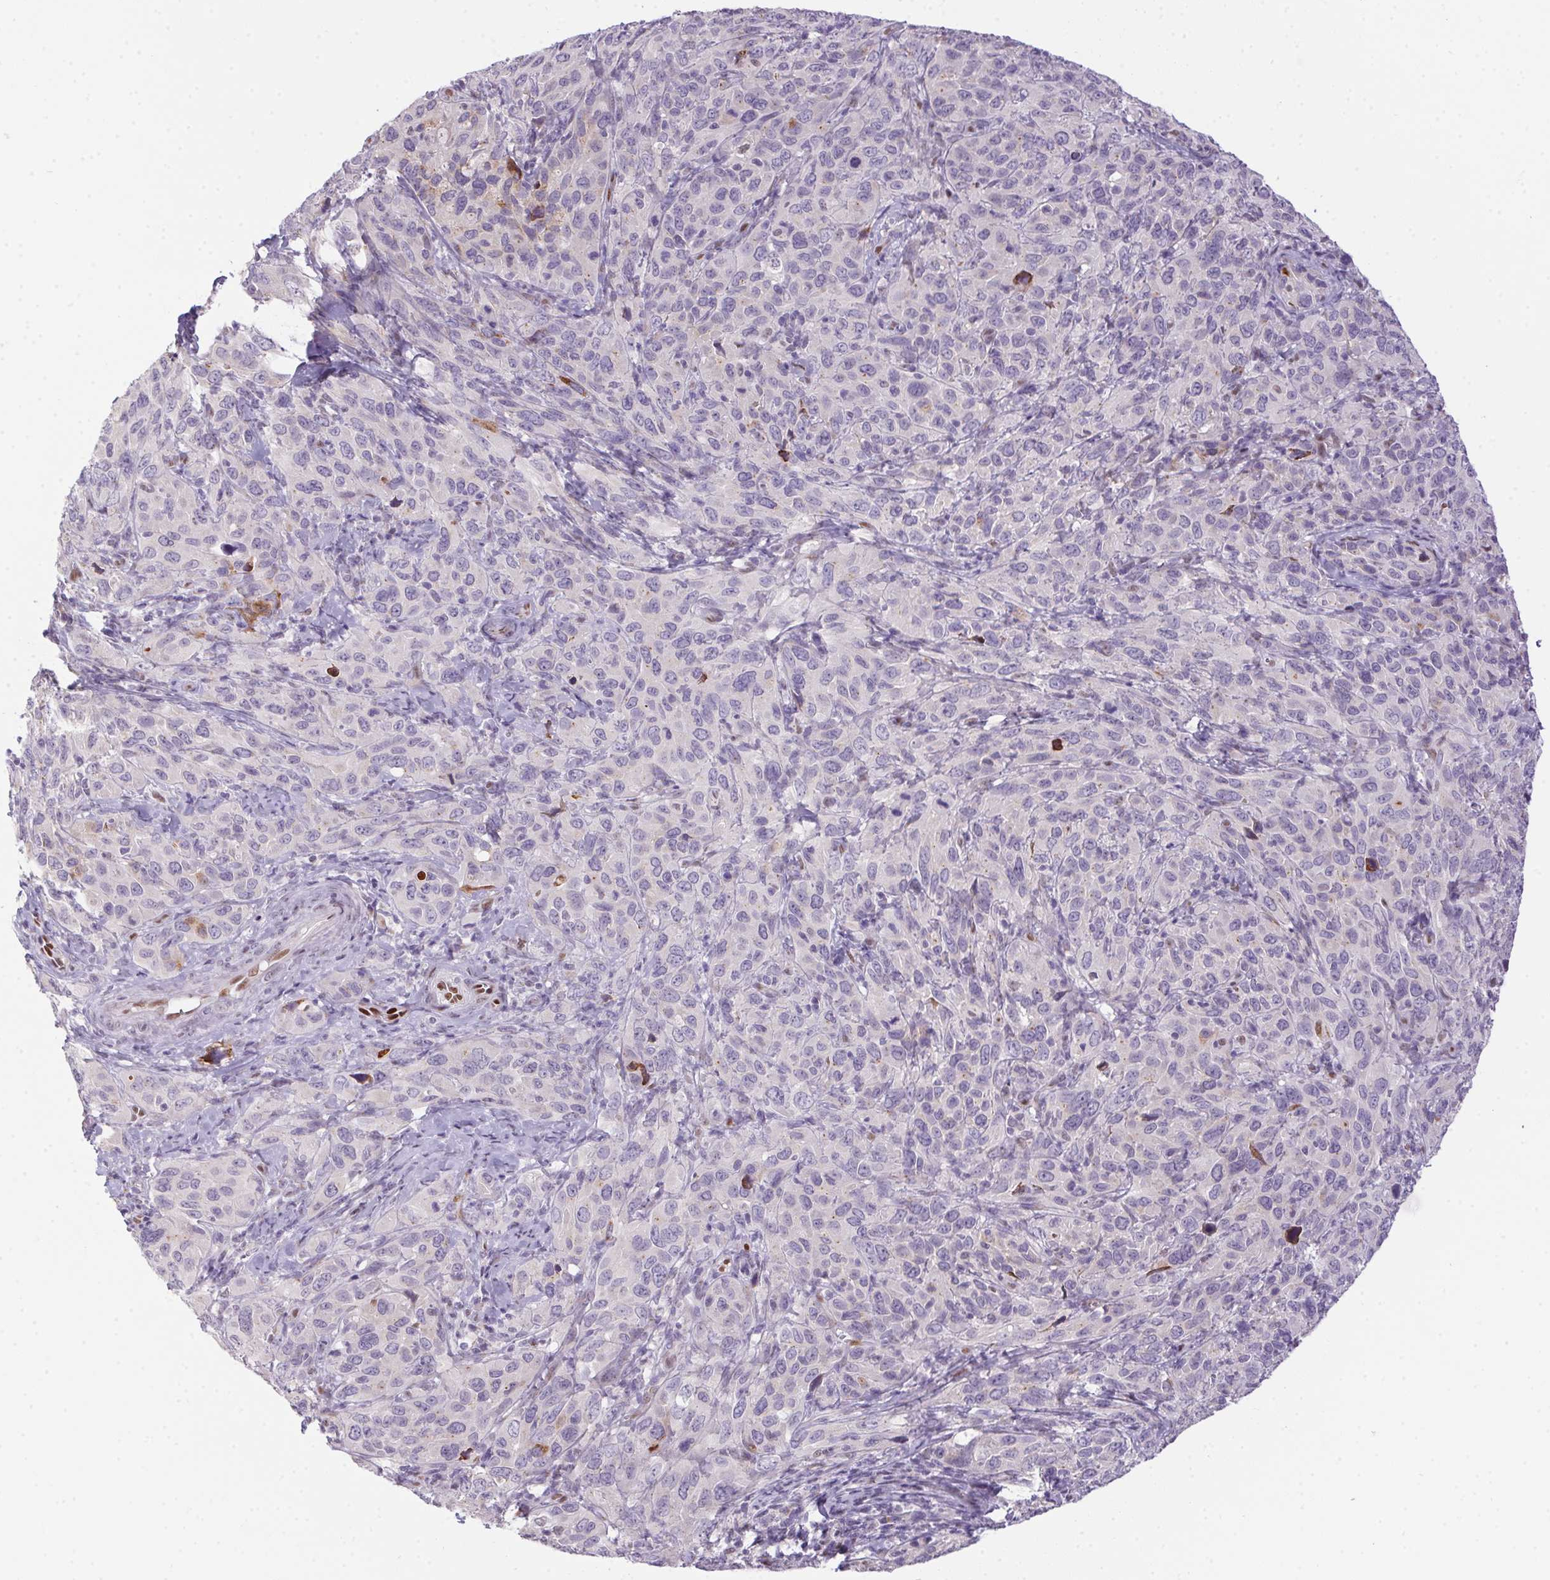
{"staining": {"intensity": "negative", "quantity": "none", "location": "none"}, "tissue": "cervical cancer", "cell_type": "Tumor cells", "image_type": "cancer", "snomed": [{"axis": "morphology", "description": "Normal tissue, NOS"}, {"axis": "morphology", "description": "Squamous cell carcinoma, NOS"}, {"axis": "topography", "description": "Cervix"}], "caption": "Immunohistochemistry image of neoplastic tissue: human squamous cell carcinoma (cervical) stained with DAB reveals no significant protein staining in tumor cells. Brightfield microscopy of immunohistochemistry (IHC) stained with DAB (3,3'-diaminobenzidine) (brown) and hematoxylin (blue), captured at high magnification.", "gene": "SP9", "patient": {"sex": "female", "age": 51}}